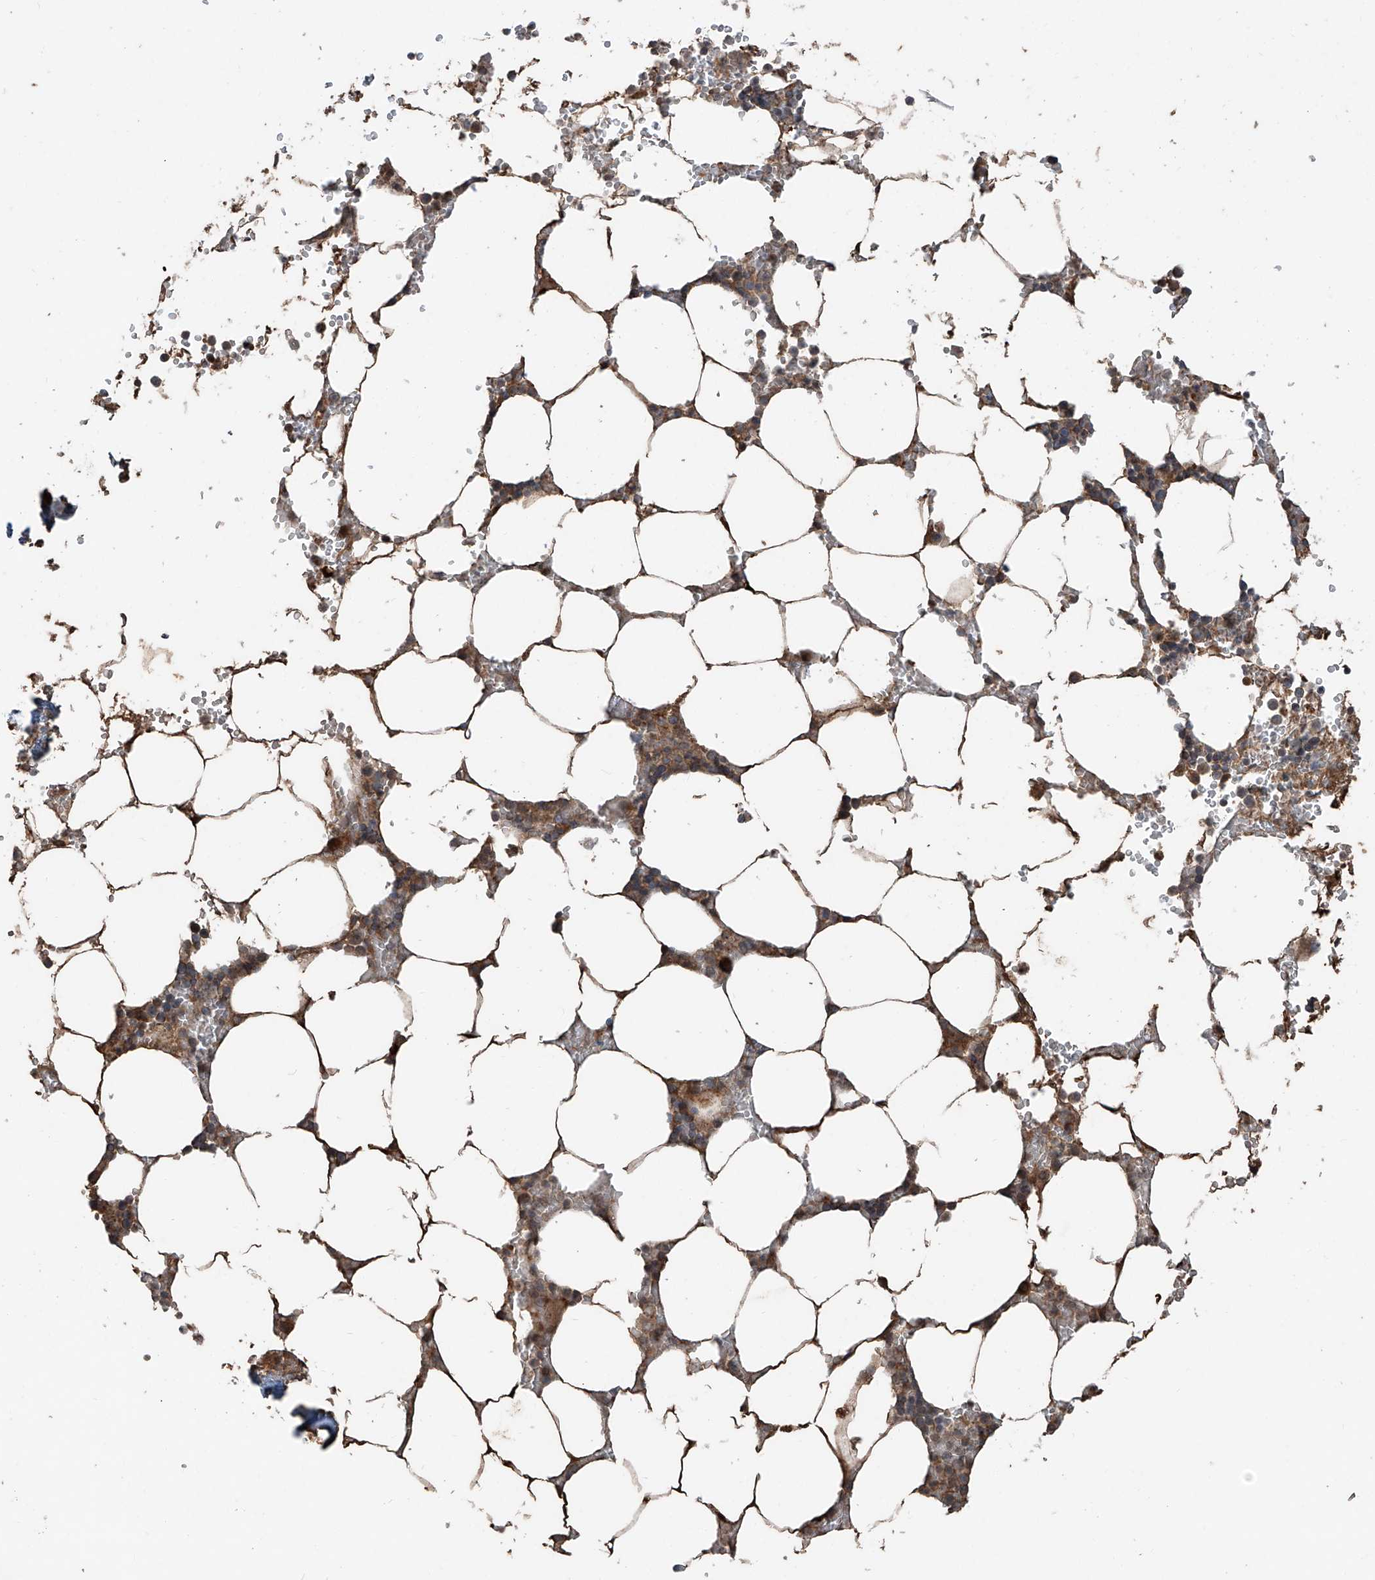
{"staining": {"intensity": "weak", "quantity": "25%-75%", "location": "cytoplasmic/membranous"}, "tissue": "bone marrow", "cell_type": "Hematopoietic cells", "image_type": "normal", "snomed": [{"axis": "morphology", "description": "Normal tissue, NOS"}, {"axis": "topography", "description": "Bone marrow"}], "caption": "A low amount of weak cytoplasmic/membranous staining is present in about 25%-75% of hematopoietic cells in normal bone marrow. The protein is shown in brown color, while the nuclei are stained blue.", "gene": "ADAM23", "patient": {"sex": "male", "age": 70}}